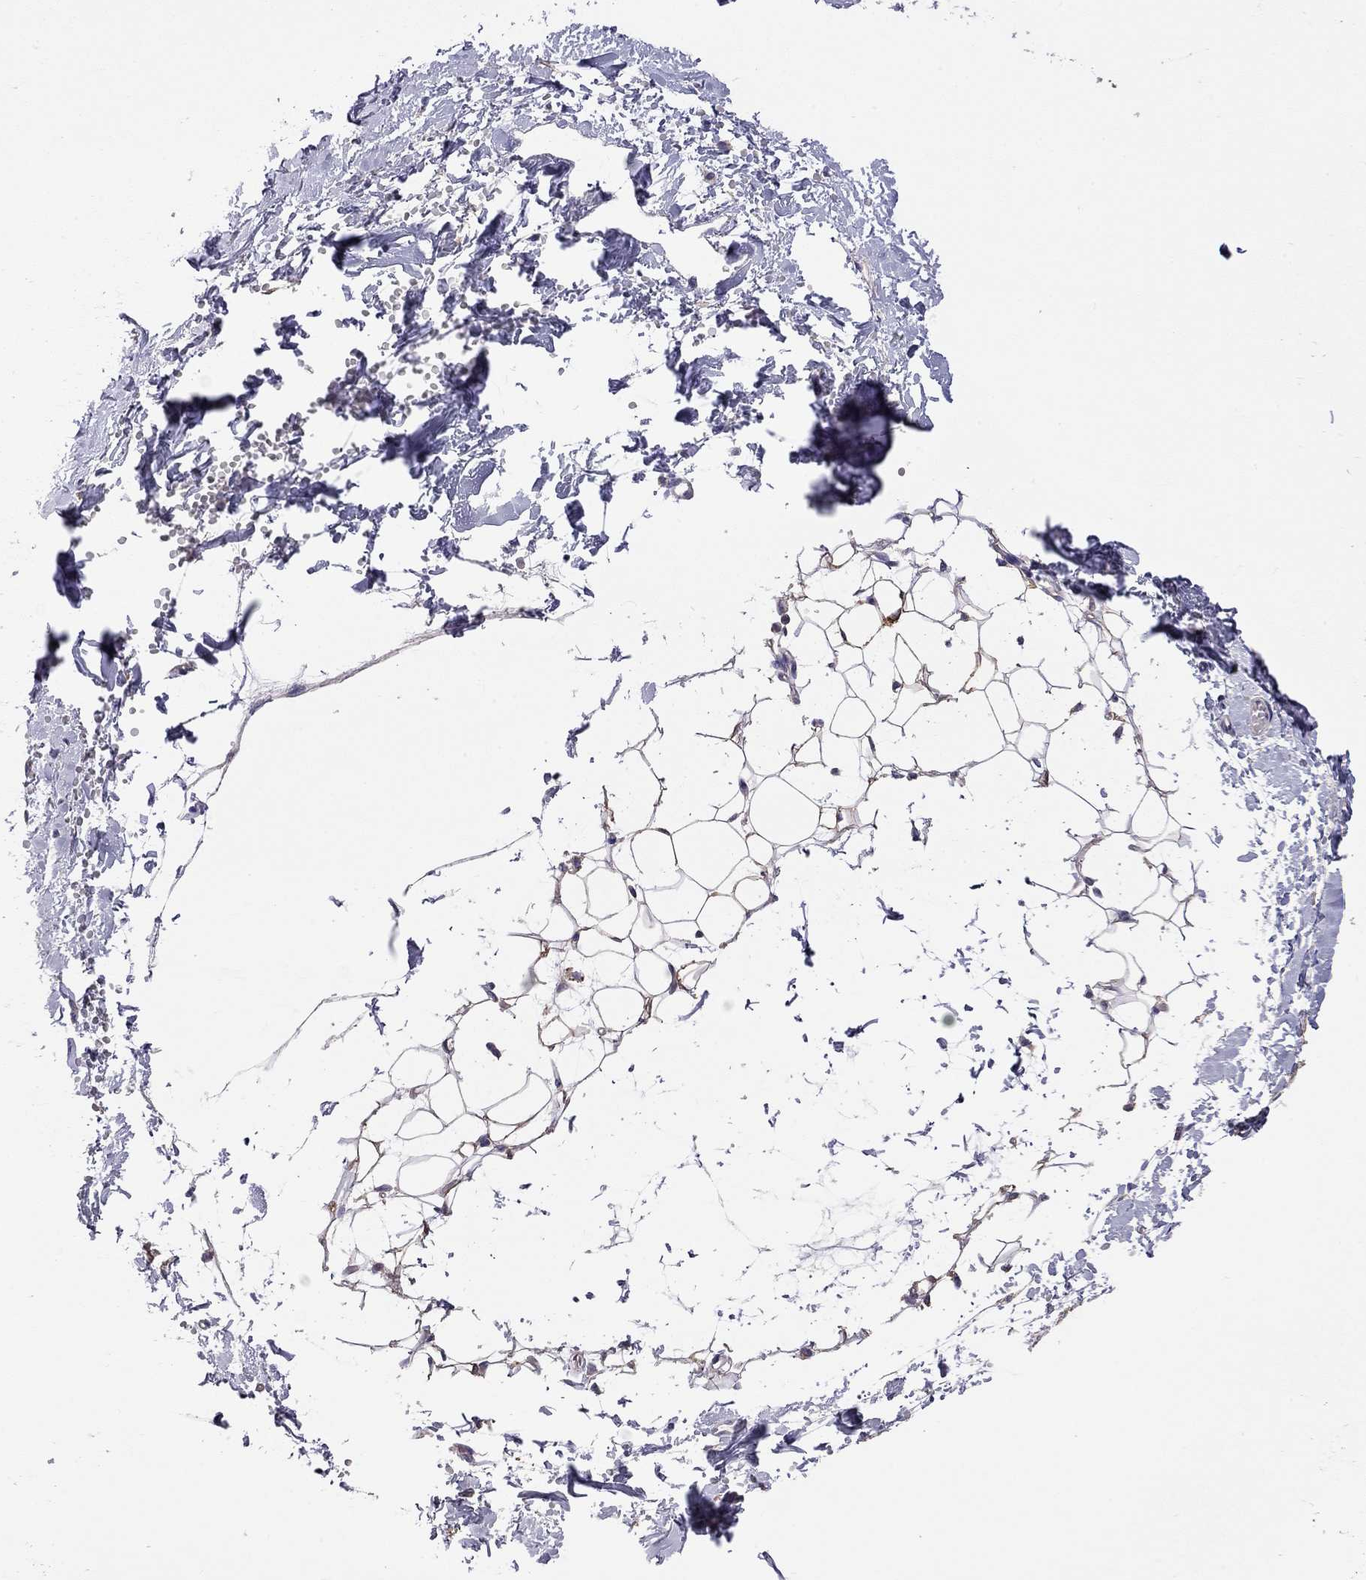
{"staining": {"intensity": "weak", "quantity": ">75%", "location": "cytoplasmic/membranous"}, "tissue": "breast", "cell_type": "Adipocytes", "image_type": "normal", "snomed": [{"axis": "morphology", "description": "Normal tissue, NOS"}, {"axis": "topography", "description": "Breast"}], "caption": "Weak cytoplasmic/membranous positivity is present in about >75% of adipocytes in normal breast. The protein of interest is stained brown, and the nuclei are stained in blue (DAB IHC with brightfield microscopy, high magnification).", "gene": "FEZ1", "patient": {"sex": "female", "age": 37}}